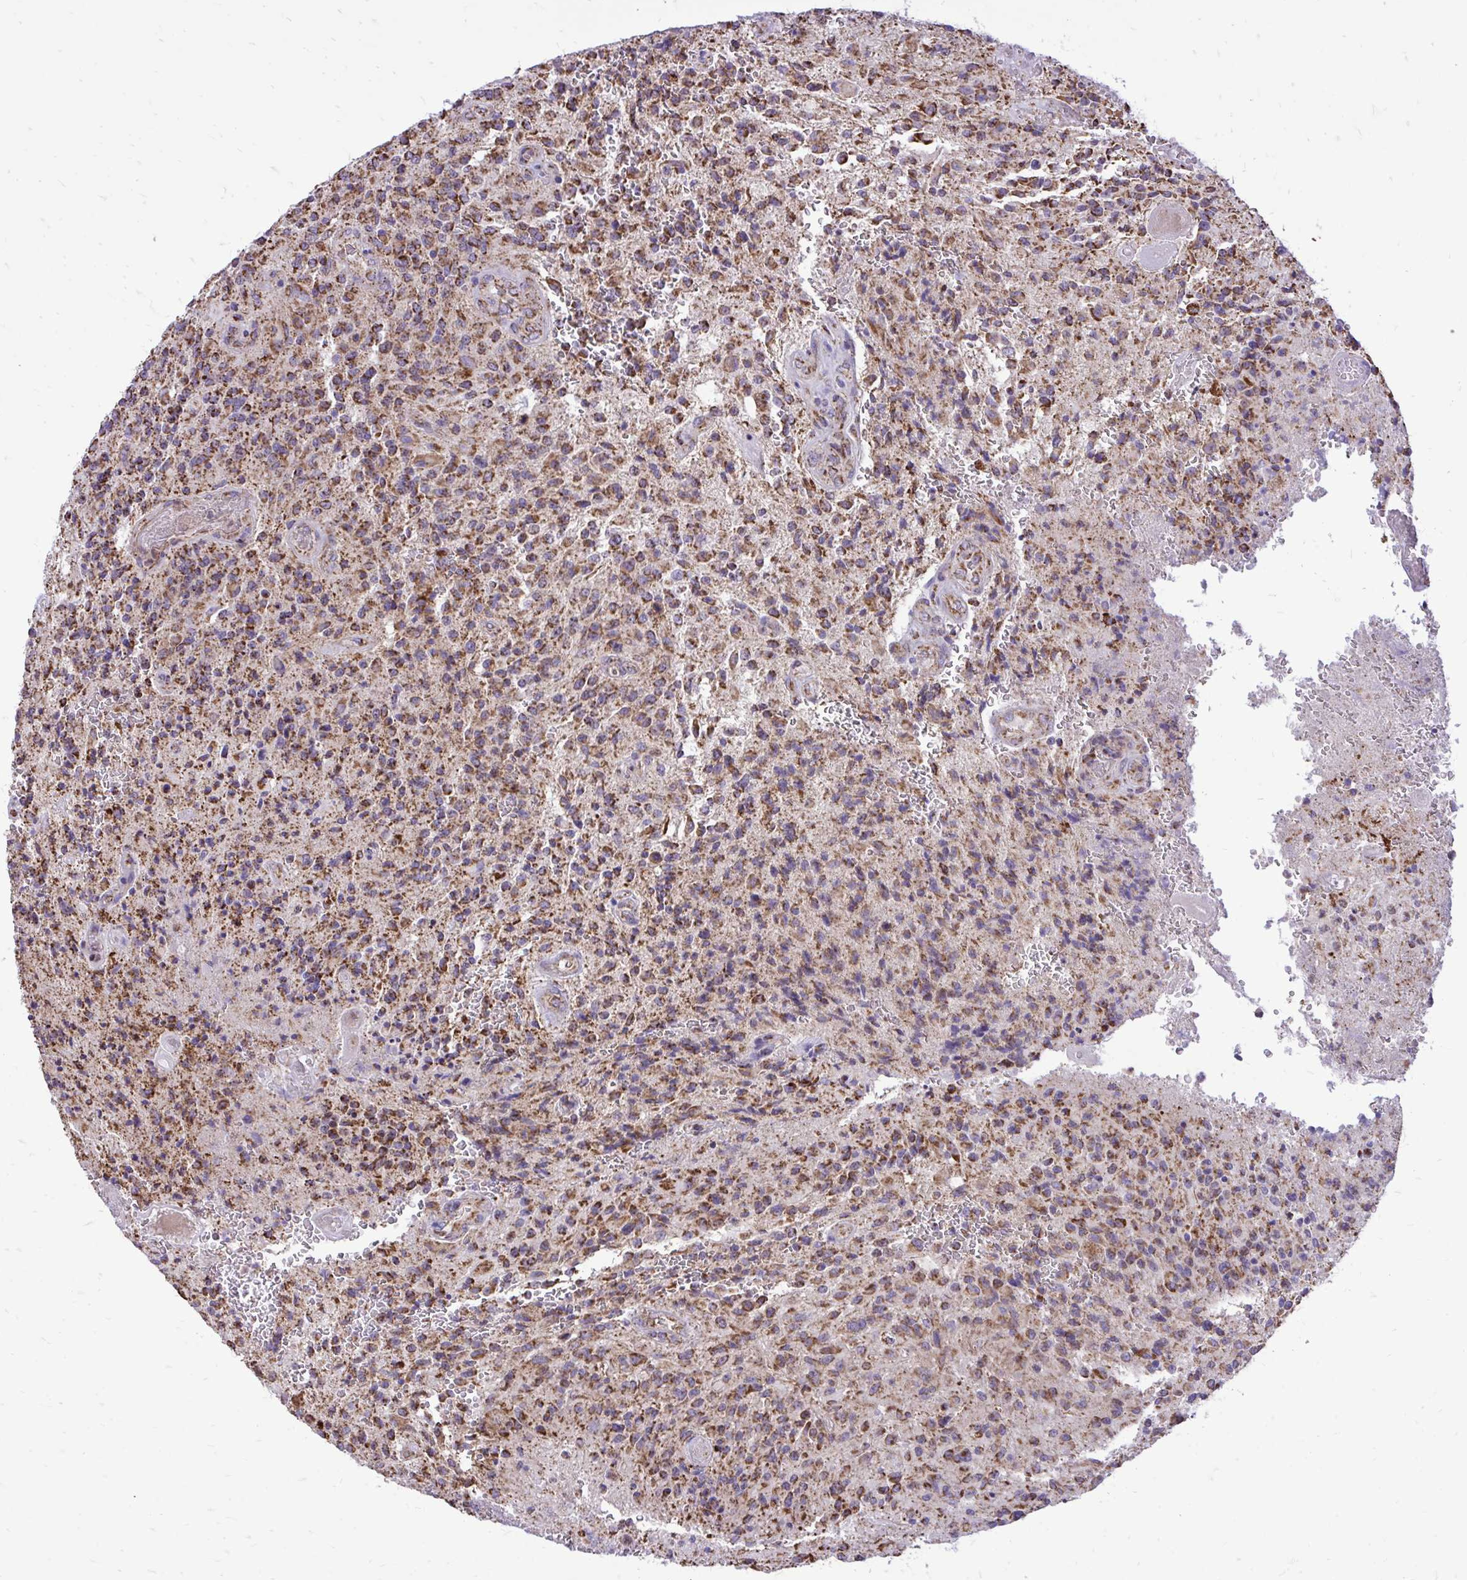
{"staining": {"intensity": "moderate", "quantity": ">75%", "location": "cytoplasmic/membranous"}, "tissue": "glioma", "cell_type": "Tumor cells", "image_type": "cancer", "snomed": [{"axis": "morphology", "description": "Normal tissue, NOS"}, {"axis": "morphology", "description": "Glioma, malignant, High grade"}, {"axis": "topography", "description": "Cerebral cortex"}], "caption": "A histopathology image showing moderate cytoplasmic/membranous expression in approximately >75% of tumor cells in glioma, as visualized by brown immunohistochemical staining.", "gene": "UBE2C", "patient": {"sex": "male", "age": 56}}